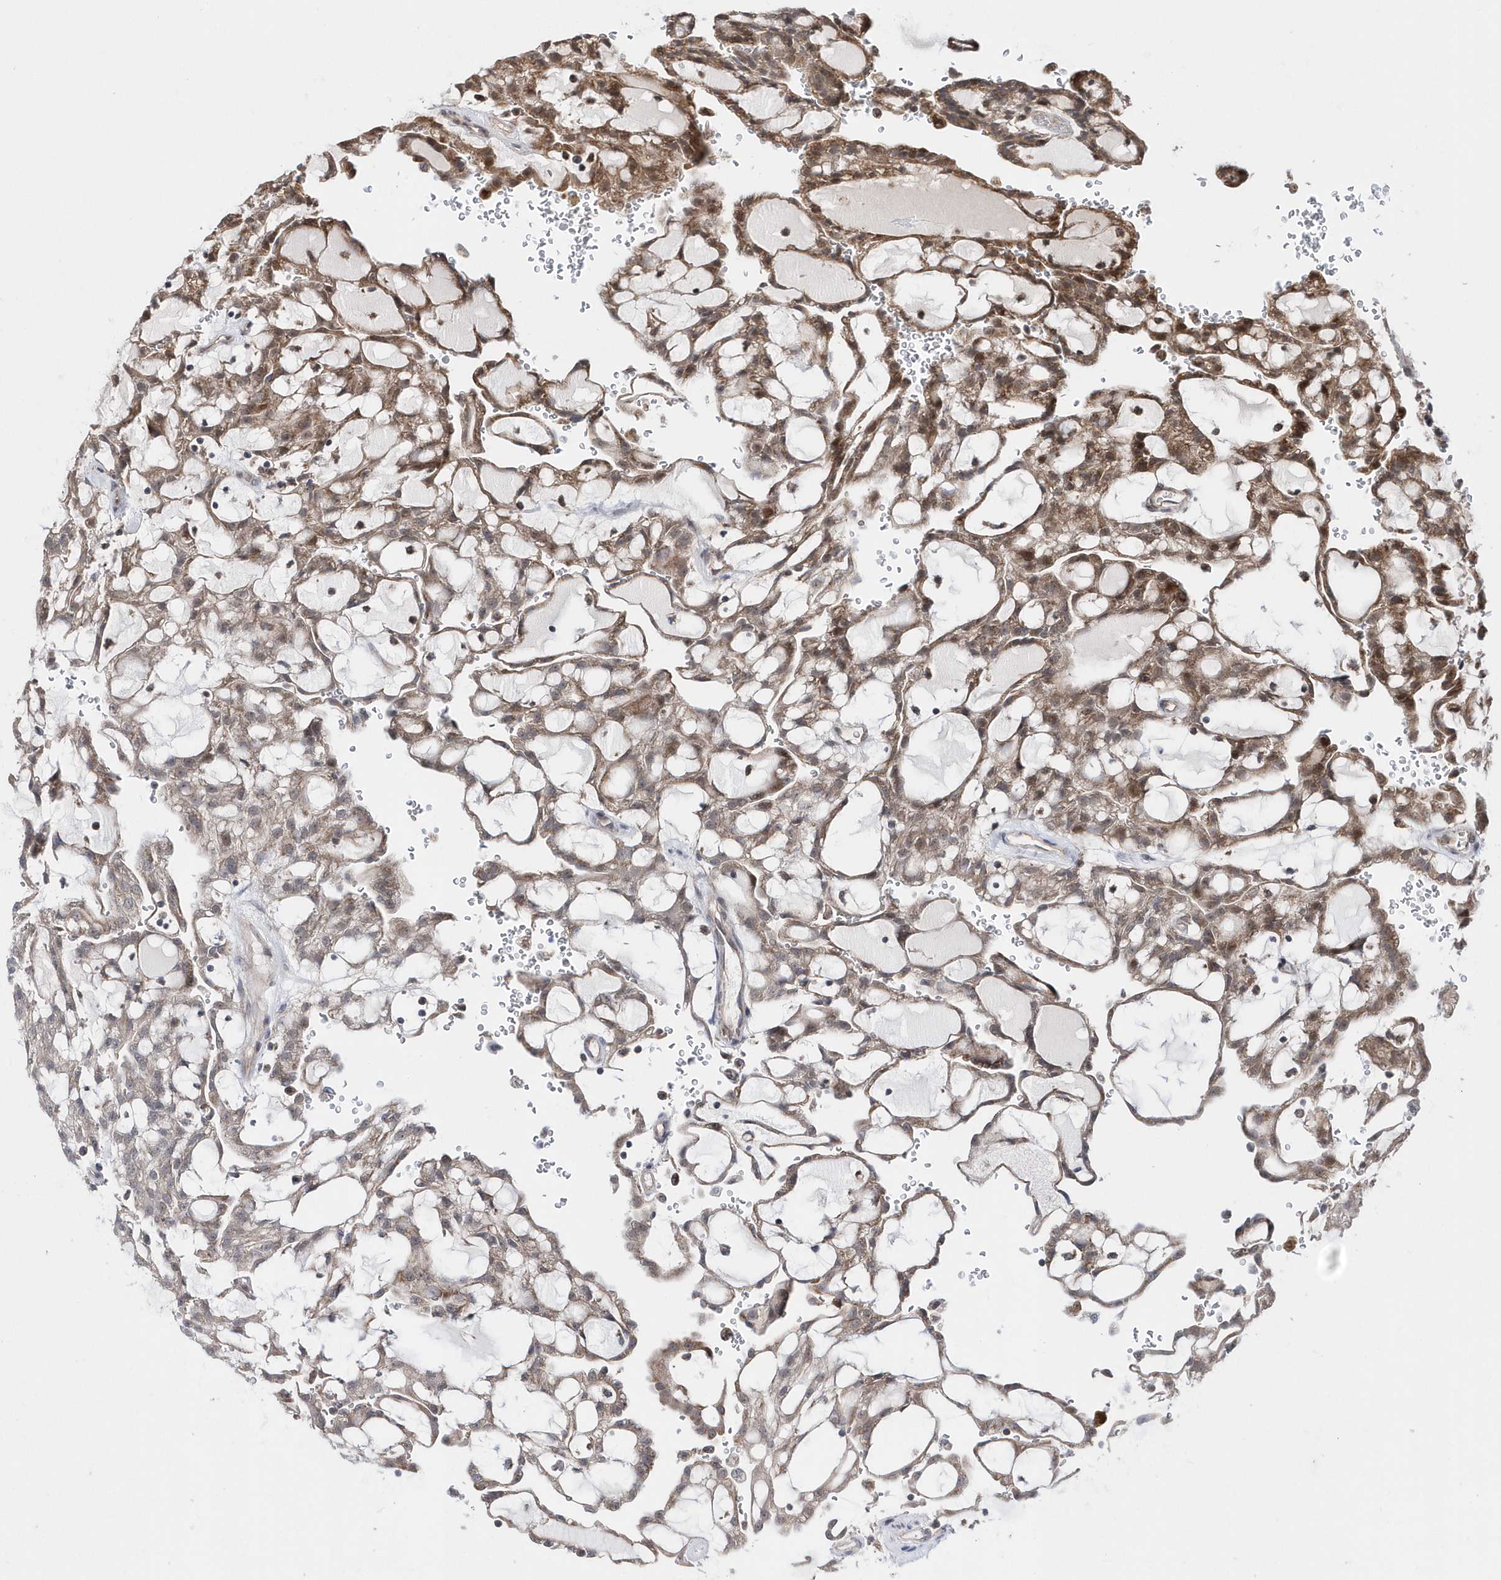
{"staining": {"intensity": "moderate", "quantity": "<25%", "location": "cytoplasmic/membranous,nuclear"}, "tissue": "renal cancer", "cell_type": "Tumor cells", "image_type": "cancer", "snomed": [{"axis": "morphology", "description": "Adenocarcinoma, NOS"}, {"axis": "topography", "description": "Kidney"}], "caption": "Immunohistochemistry of human adenocarcinoma (renal) displays low levels of moderate cytoplasmic/membranous and nuclear staining in about <25% of tumor cells.", "gene": "DALRD3", "patient": {"sex": "male", "age": 63}}